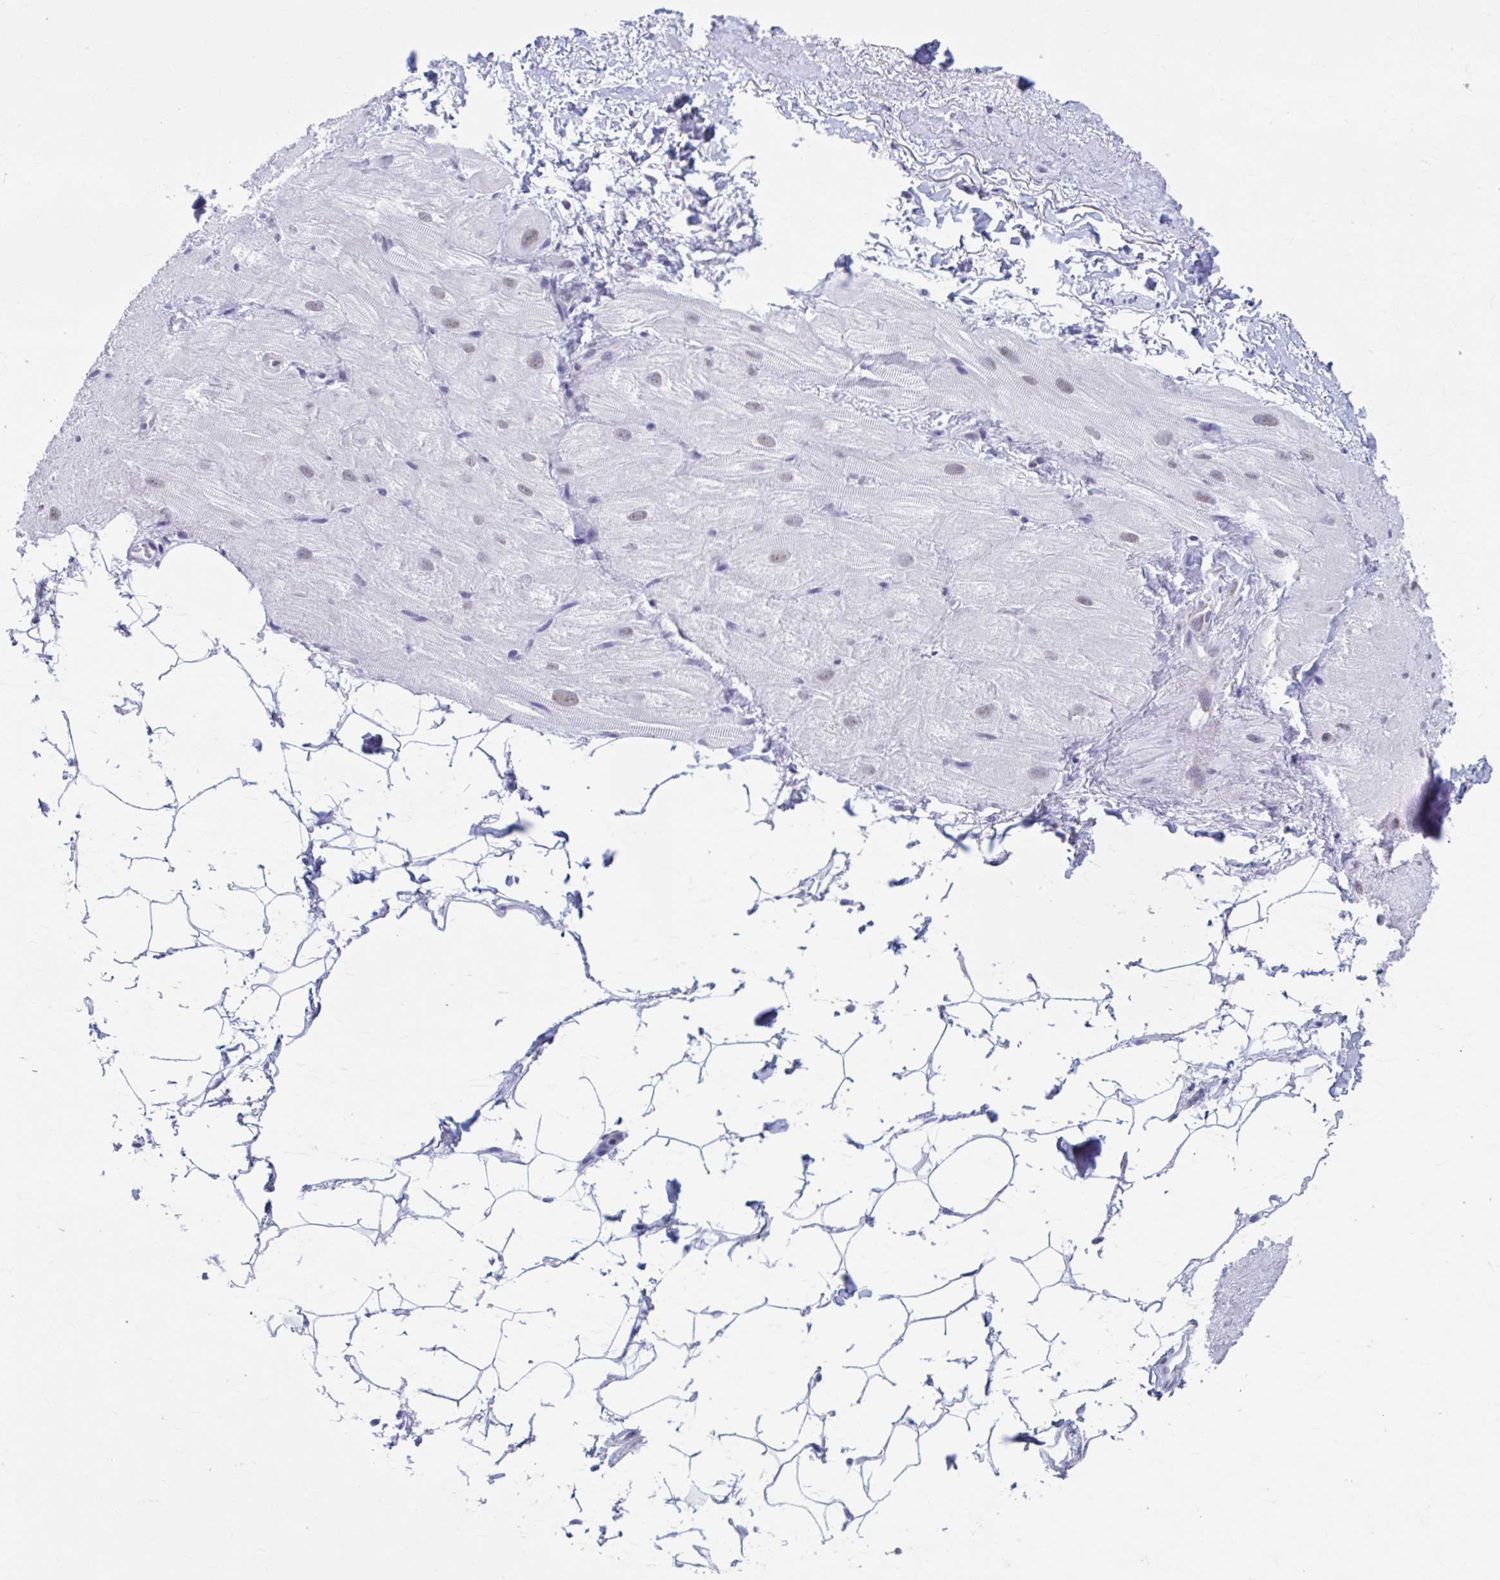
{"staining": {"intensity": "weak", "quantity": "<25%", "location": "nuclear"}, "tissue": "heart muscle", "cell_type": "Cardiomyocytes", "image_type": "normal", "snomed": [{"axis": "morphology", "description": "Normal tissue, NOS"}, {"axis": "topography", "description": "Heart"}], "caption": "The histopathology image demonstrates no staining of cardiomyocytes in benign heart muscle. The staining is performed using DAB brown chromogen with nuclei counter-stained in using hematoxylin.", "gene": "CCDC105", "patient": {"sex": "male", "age": 62}}